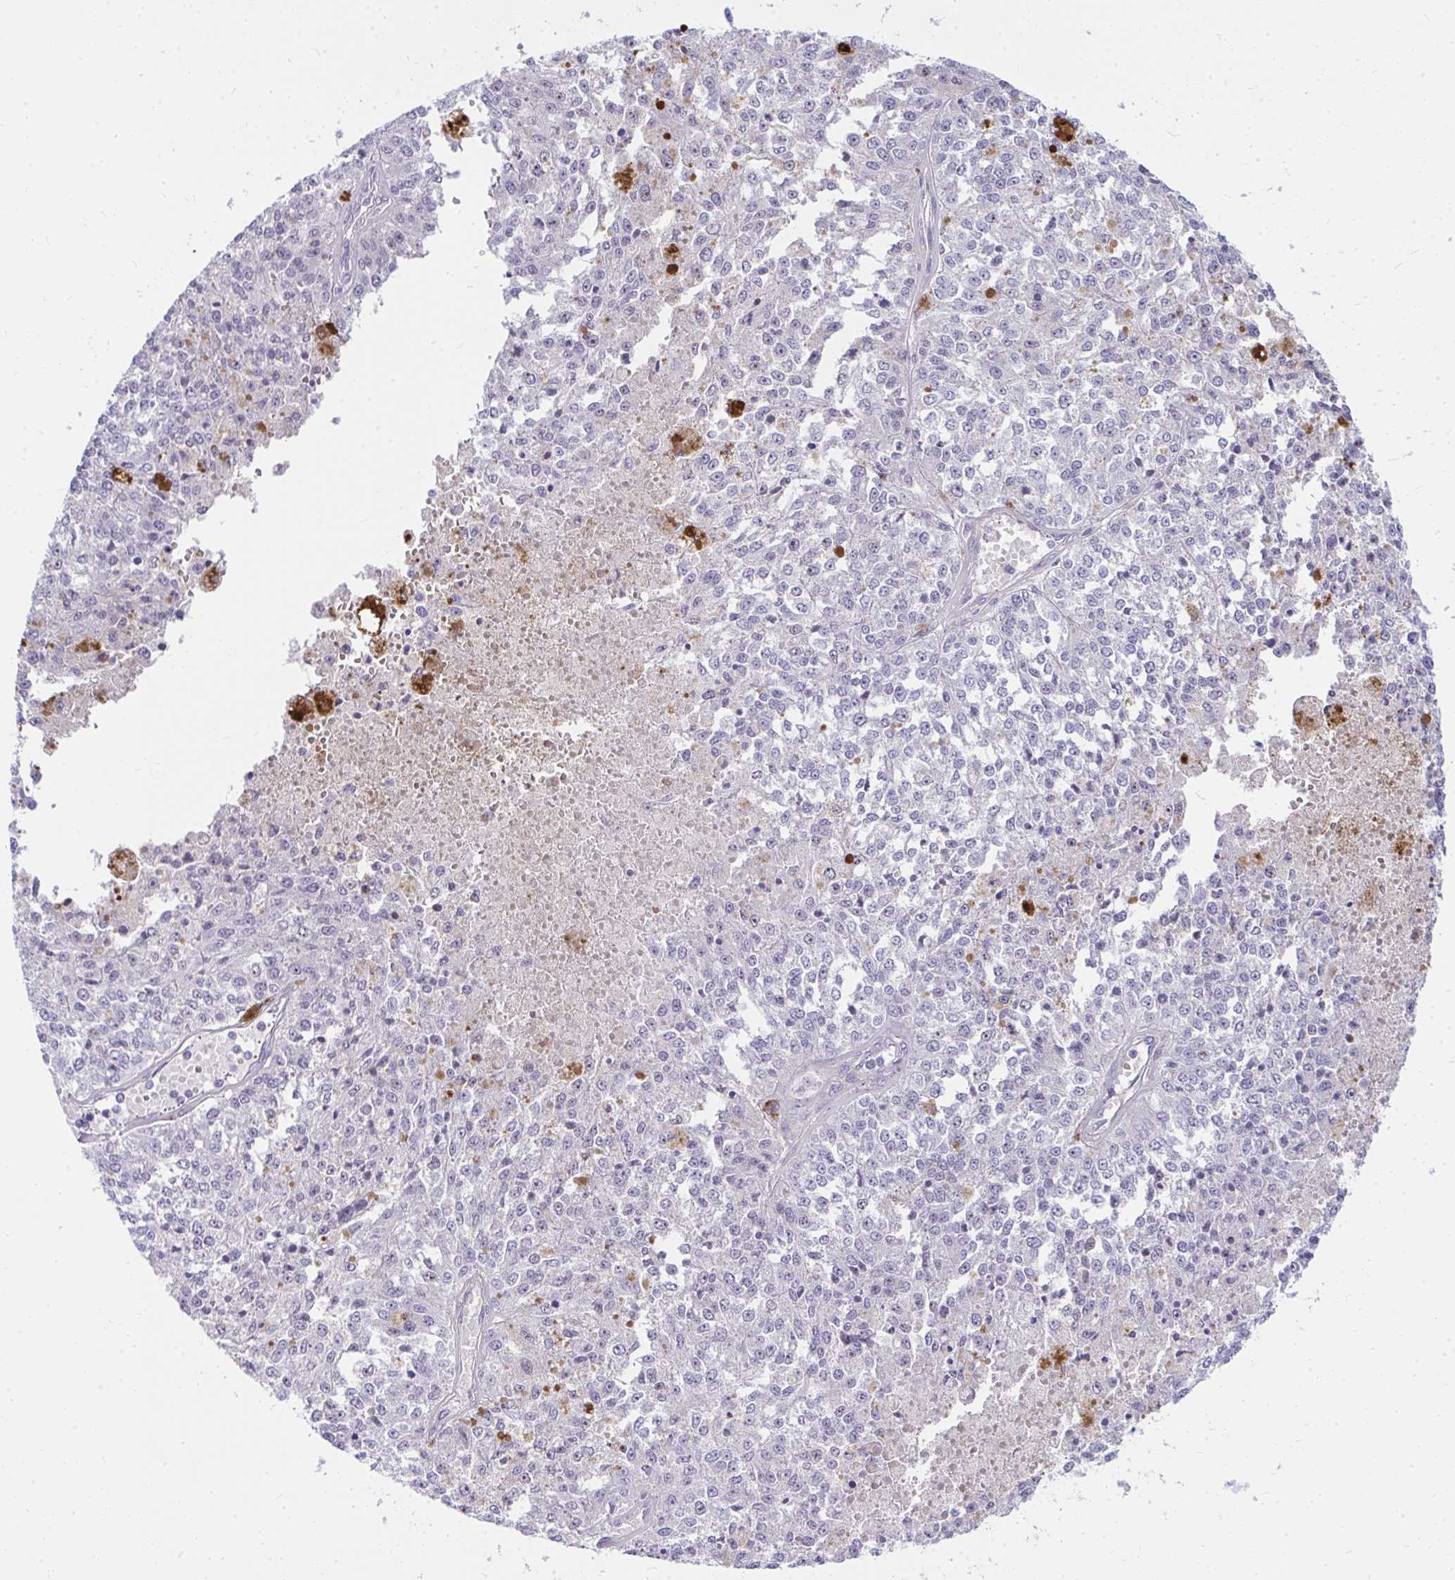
{"staining": {"intensity": "negative", "quantity": "none", "location": "none"}, "tissue": "melanoma", "cell_type": "Tumor cells", "image_type": "cancer", "snomed": [{"axis": "morphology", "description": "Malignant melanoma, Metastatic site"}, {"axis": "topography", "description": "Lymph node"}], "caption": "Immunohistochemistry of human melanoma exhibits no expression in tumor cells.", "gene": "LRRC36", "patient": {"sex": "female", "age": 64}}